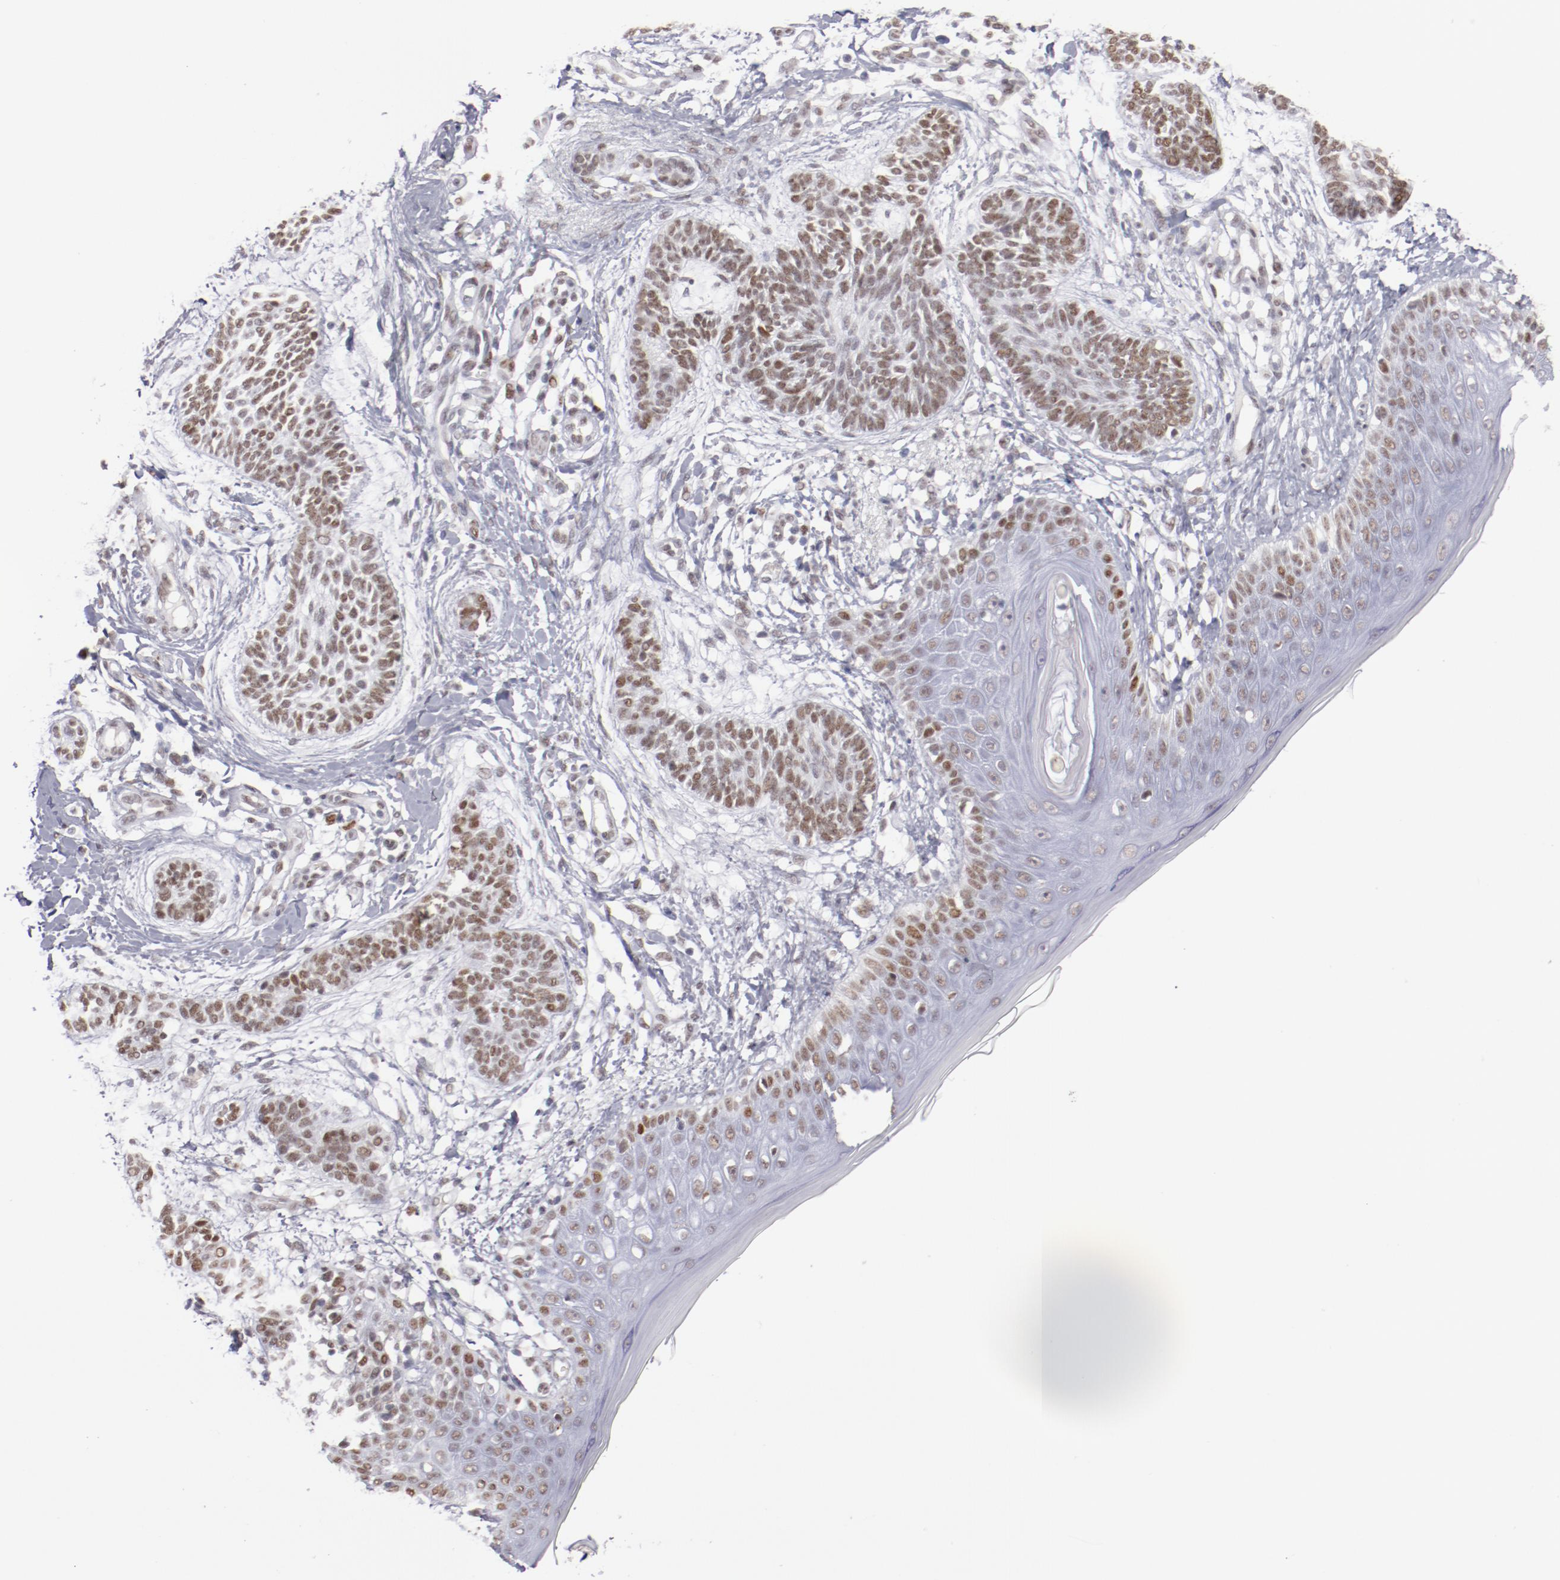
{"staining": {"intensity": "moderate", "quantity": ">75%", "location": "nuclear"}, "tissue": "skin cancer", "cell_type": "Tumor cells", "image_type": "cancer", "snomed": [{"axis": "morphology", "description": "Normal tissue, NOS"}, {"axis": "morphology", "description": "Basal cell carcinoma"}, {"axis": "topography", "description": "Skin"}], "caption": "Immunohistochemical staining of skin basal cell carcinoma displays medium levels of moderate nuclear protein positivity in about >75% of tumor cells.", "gene": "TFAP4", "patient": {"sex": "male", "age": 63}}